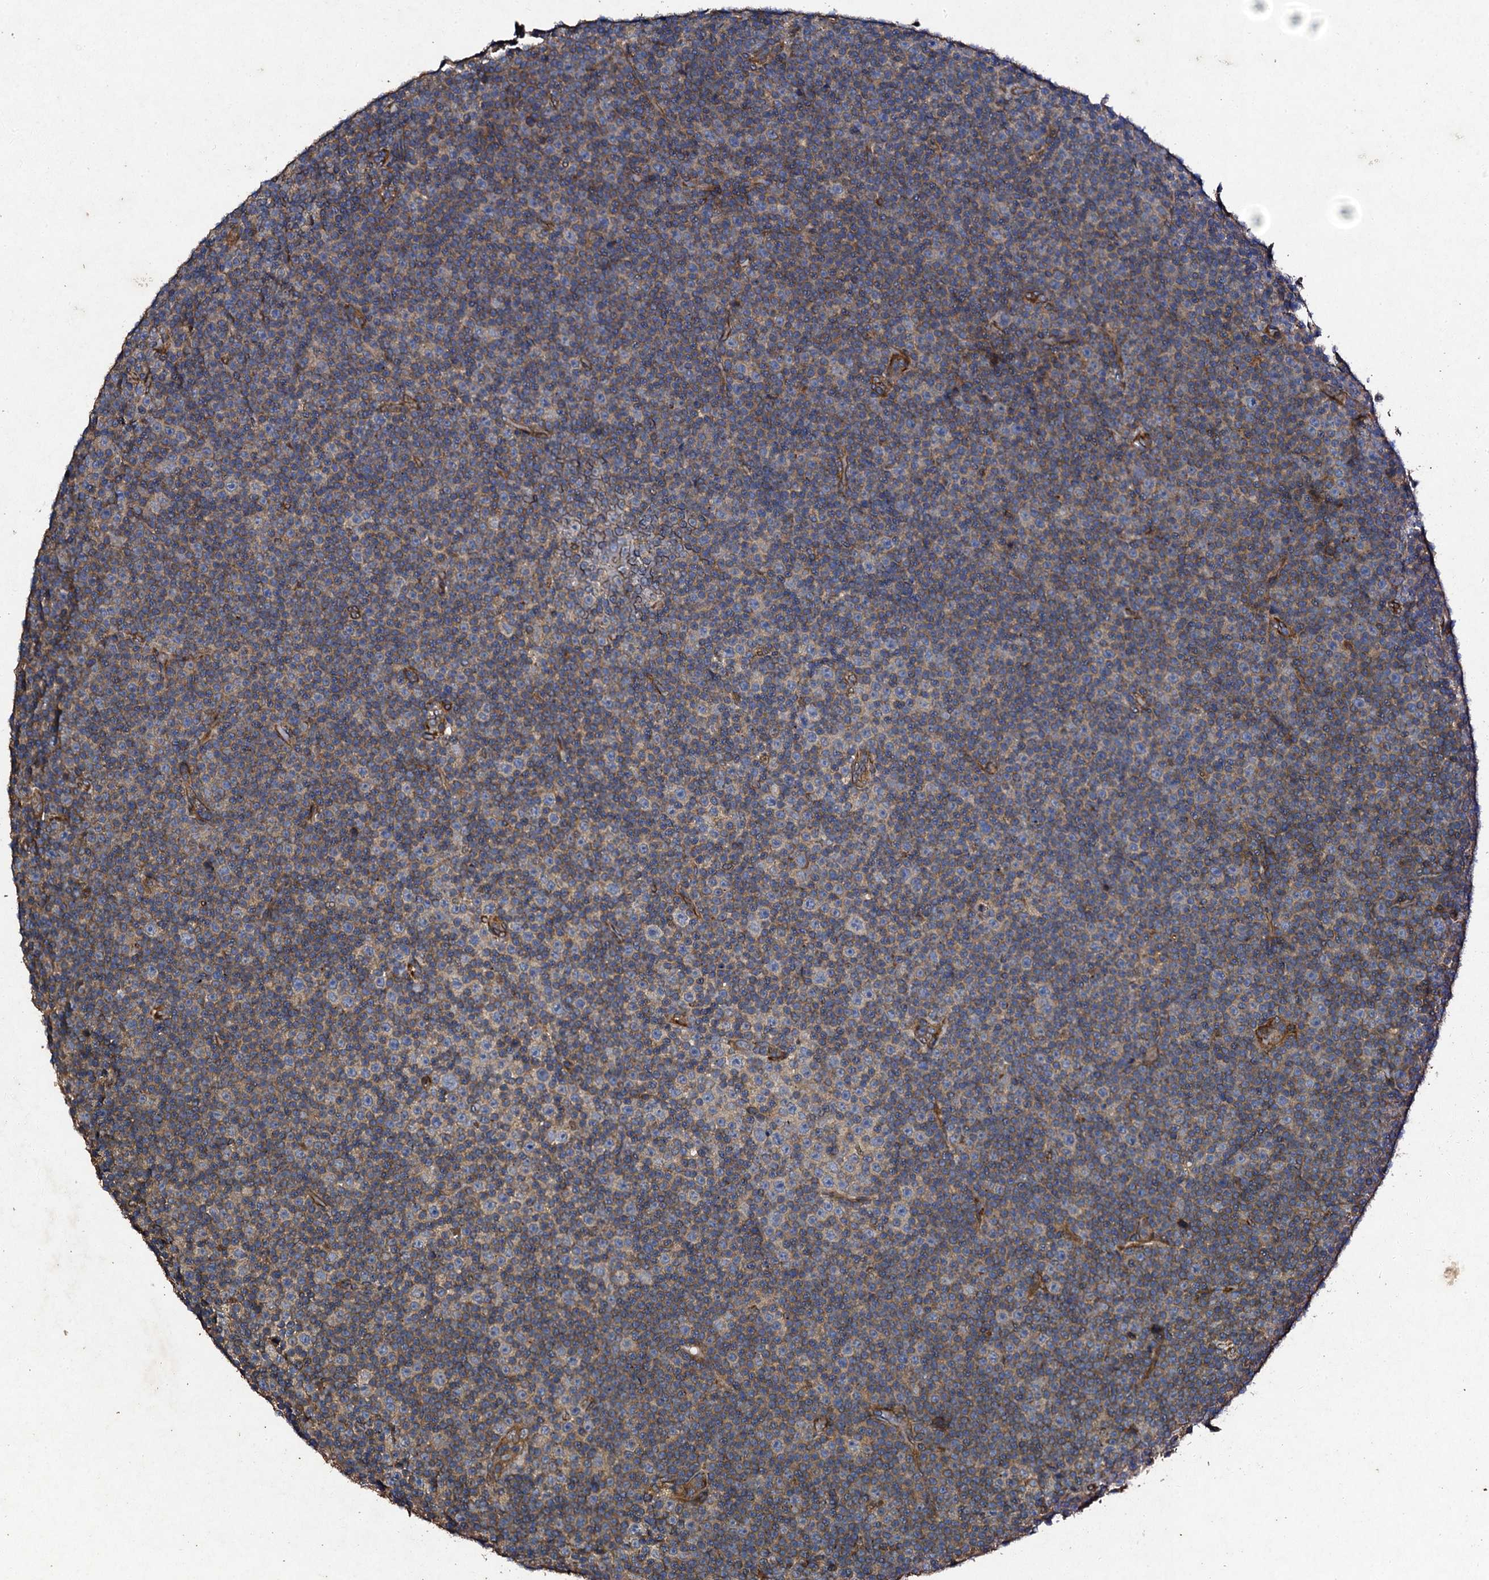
{"staining": {"intensity": "weak", "quantity": "25%-75%", "location": "cytoplasmic/membranous"}, "tissue": "lymphoma", "cell_type": "Tumor cells", "image_type": "cancer", "snomed": [{"axis": "morphology", "description": "Malignant lymphoma, non-Hodgkin's type, Low grade"}, {"axis": "topography", "description": "Lymph node"}], "caption": "Immunohistochemical staining of malignant lymphoma, non-Hodgkin's type (low-grade) shows low levels of weak cytoplasmic/membranous staining in approximately 25%-75% of tumor cells.", "gene": "MOCOS", "patient": {"sex": "female", "age": 67}}